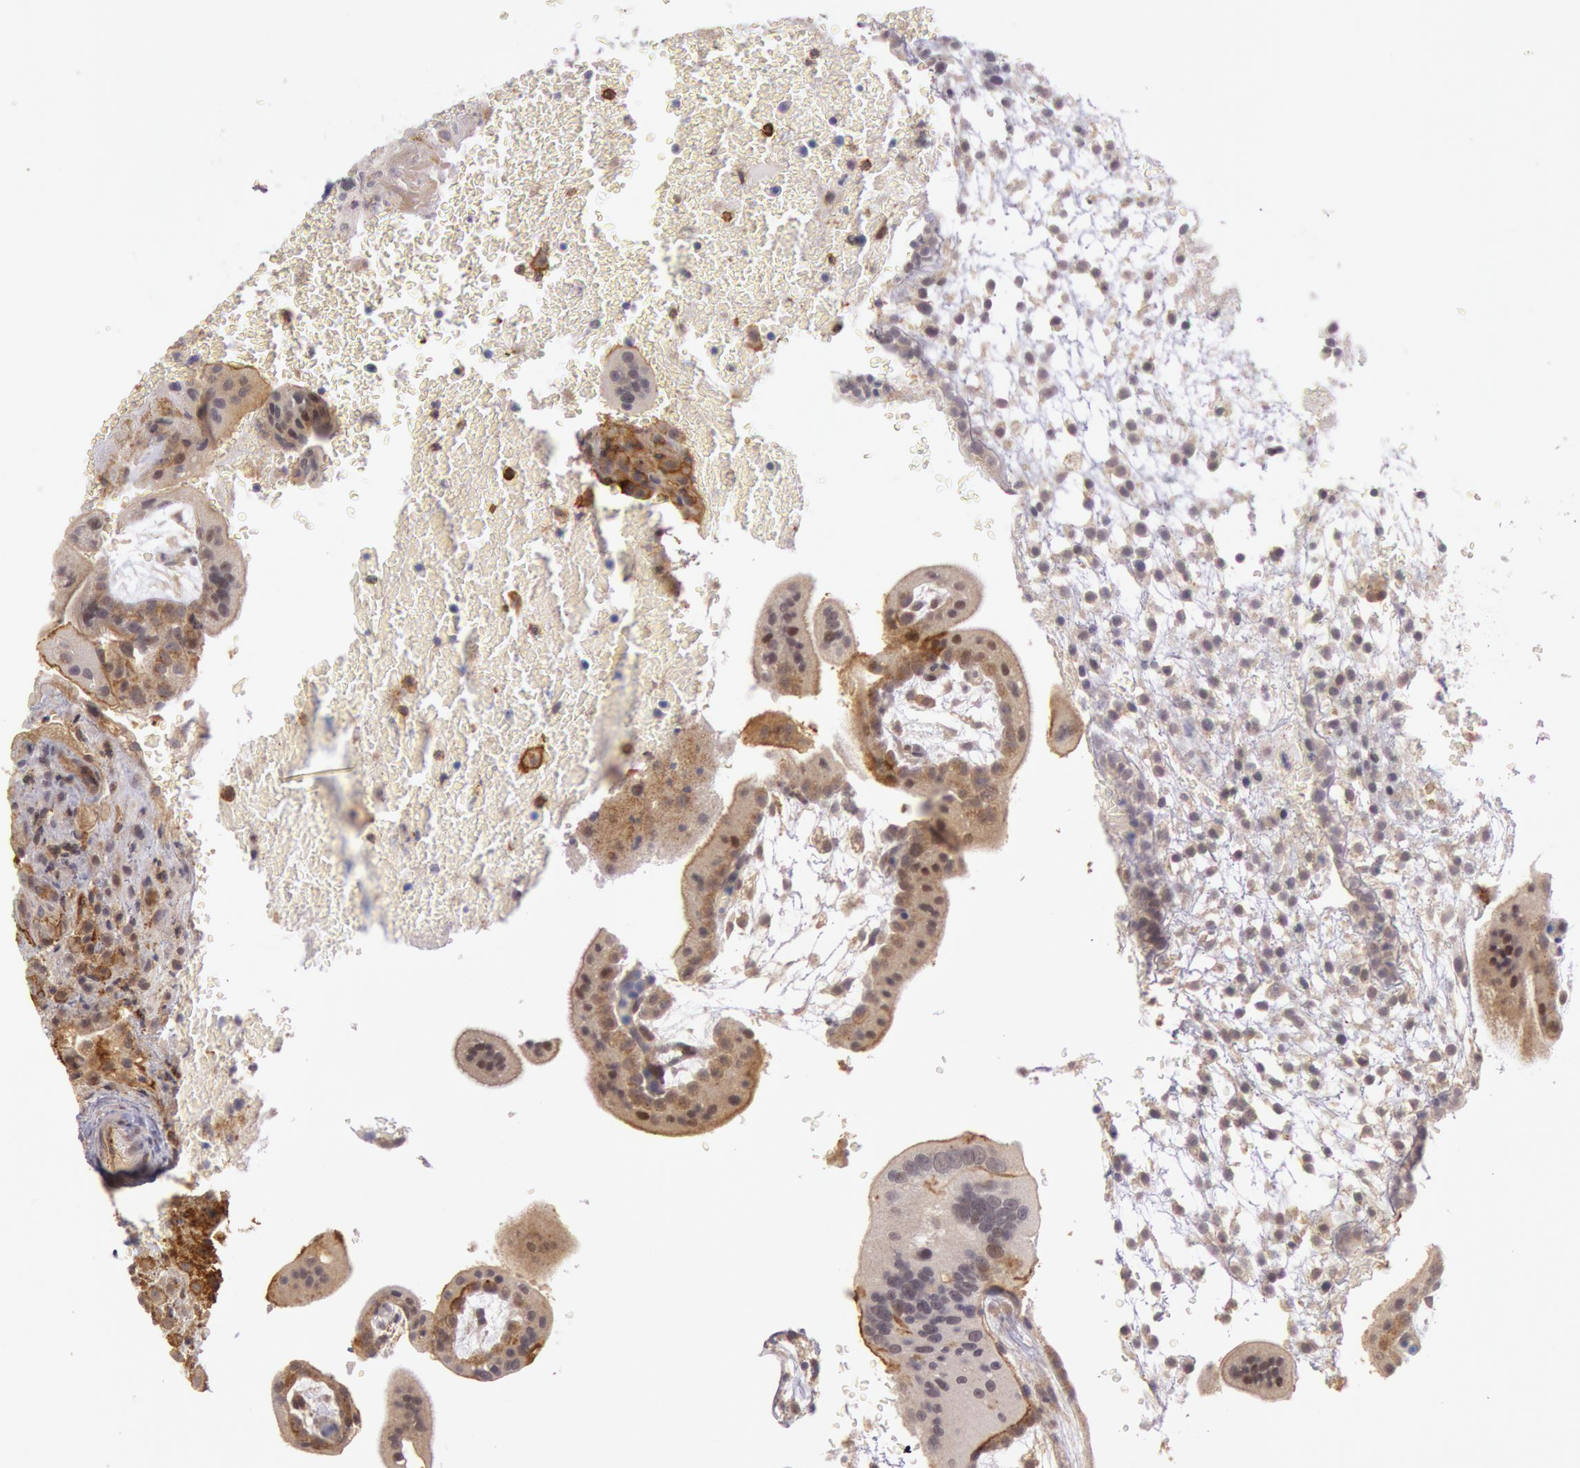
{"staining": {"intensity": "weak", "quantity": ">75%", "location": "cytoplasmic/membranous"}, "tissue": "placenta", "cell_type": "Decidual cells", "image_type": "normal", "snomed": [{"axis": "morphology", "description": "Normal tissue, NOS"}, {"axis": "topography", "description": "Placenta"}], "caption": "Decidual cells exhibit weak cytoplasmic/membranous staining in about >75% of cells in unremarkable placenta. (brown staining indicates protein expression, while blue staining denotes nuclei).", "gene": "TRIB2", "patient": {"sex": "female", "age": 35}}